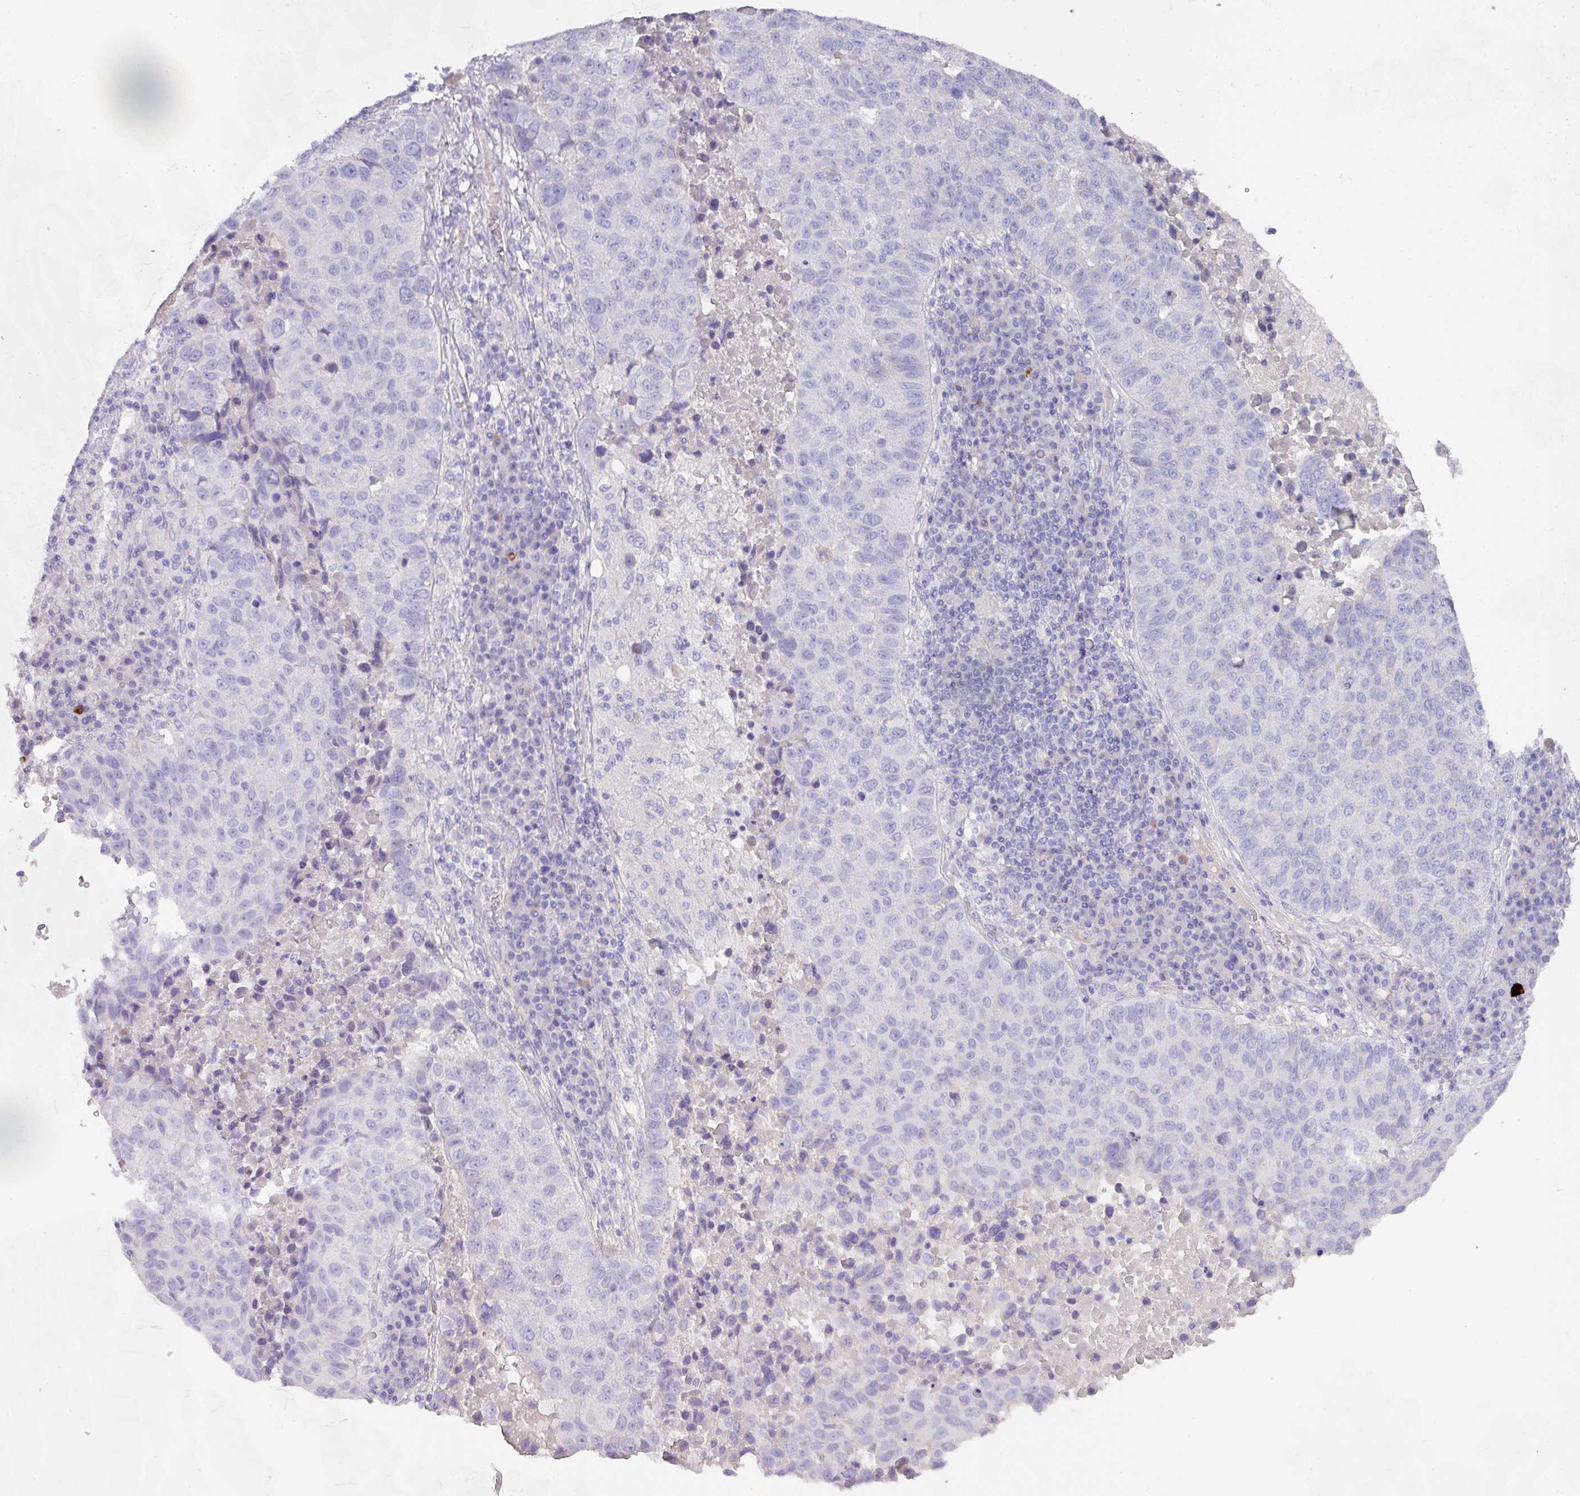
{"staining": {"intensity": "negative", "quantity": "none", "location": "none"}, "tissue": "lung cancer", "cell_type": "Tumor cells", "image_type": "cancer", "snomed": [{"axis": "morphology", "description": "Squamous cell carcinoma, NOS"}, {"axis": "topography", "description": "Lung"}], "caption": "A high-resolution image shows IHC staining of lung cancer, which reveals no significant expression in tumor cells. (Stains: DAB (3,3'-diaminobenzidine) immunohistochemistry (IHC) with hematoxylin counter stain, Microscopy: brightfield microscopy at high magnification).", "gene": "TARM1", "patient": {"sex": "male", "age": 73}}